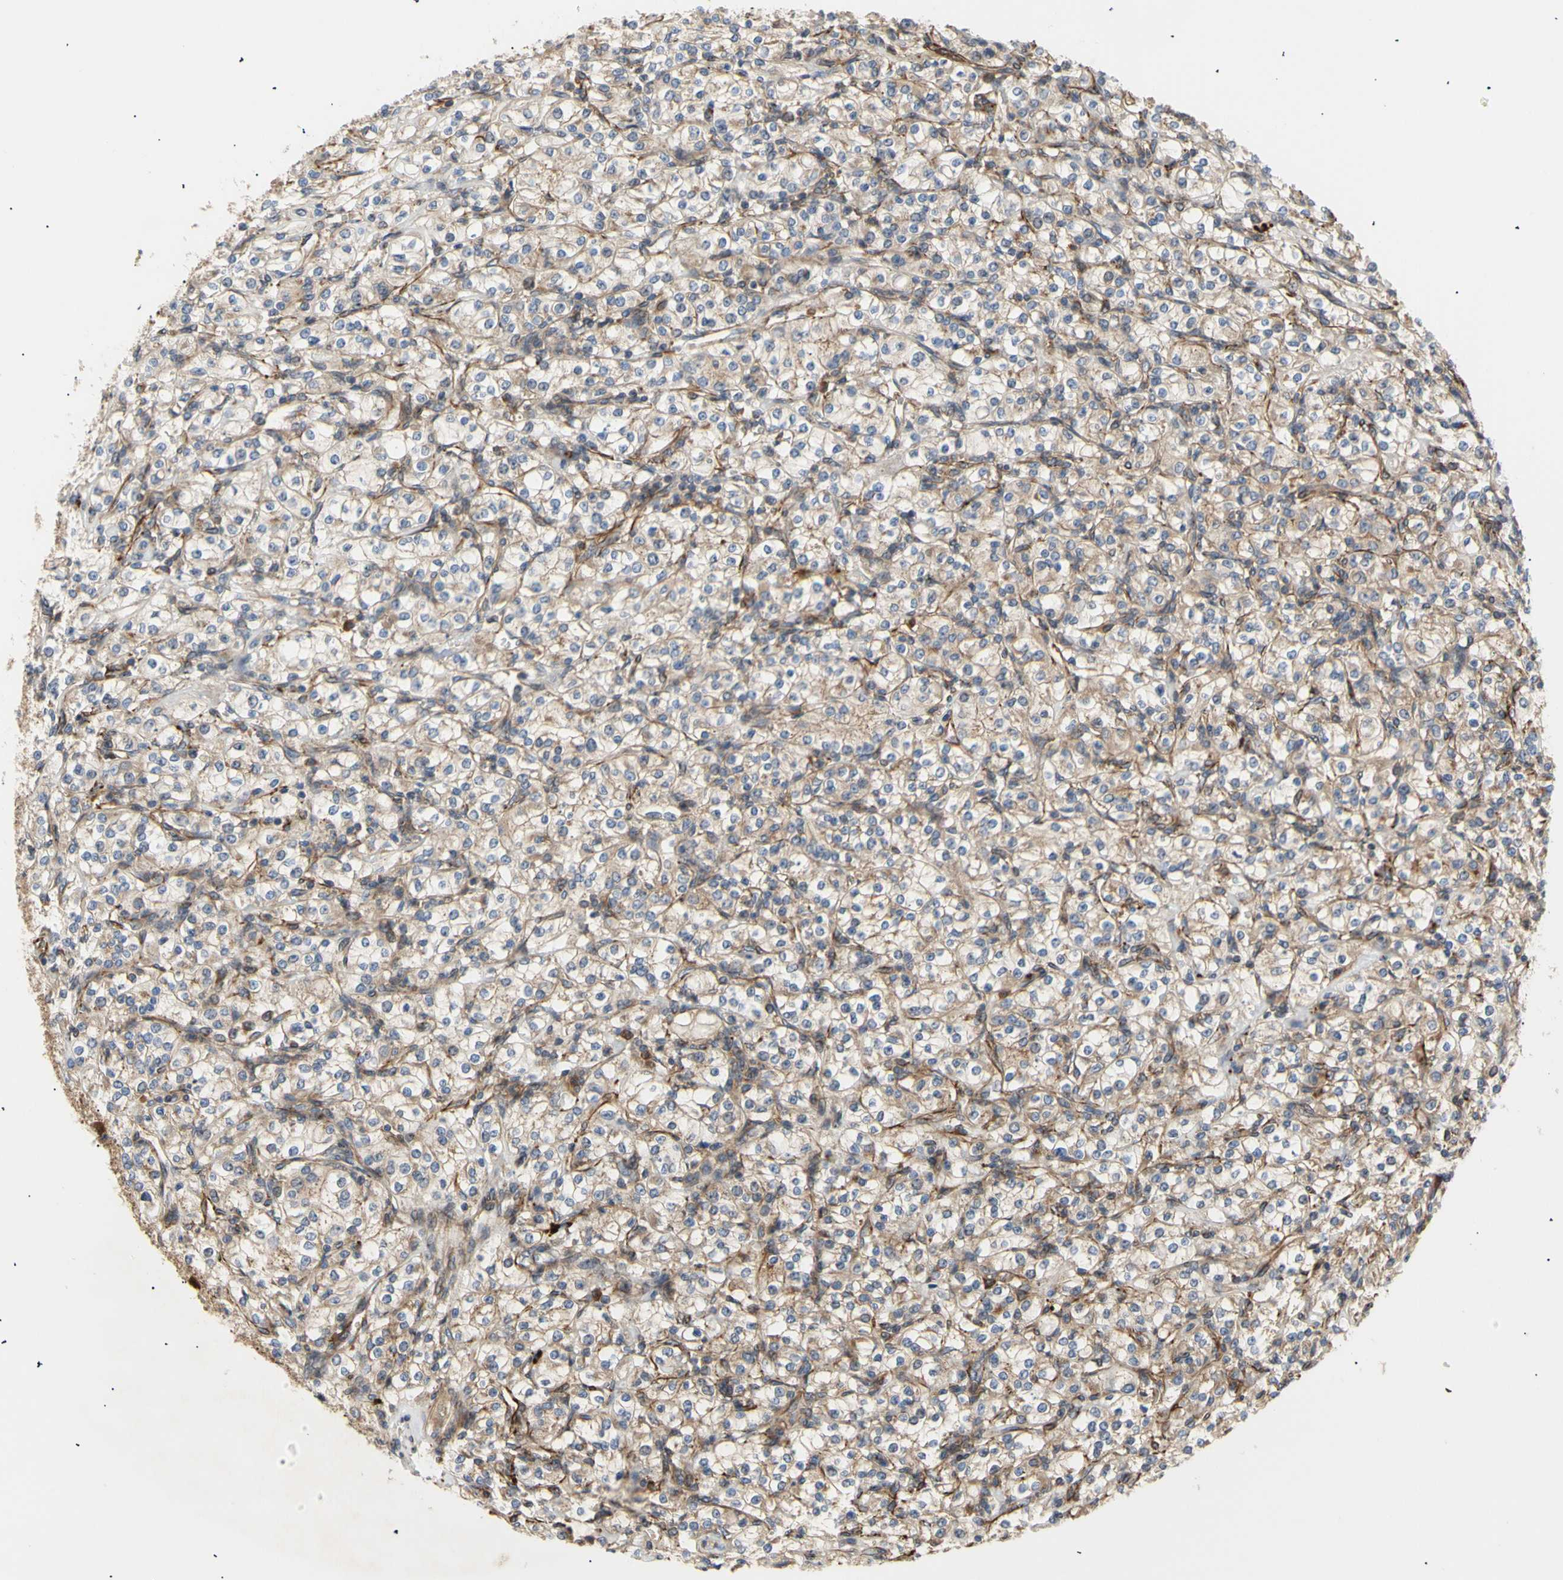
{"staining": {"intensity": "weak", "quantity": ">75%", "location": "cytoplasmic/membranous"}, "tissue": "renal cancer", "cell_type": "Tumor cells", "image_type": "cancer", "snomed": [{"axis": "morphology", "description": "Adenocarcinoma, NOS"}, {"axis": "topography", "description": "Kidney"}], "caption": "High-power microscopy captured an immunohistochemistry histopathology image of renal cancer (adenocarcinoma), revealing weak cytoplasmic/membranous expression in approximately >75% of tumor cells.", "gene": "TUBG2", "patient": {"sex": "male", "age": 77}}